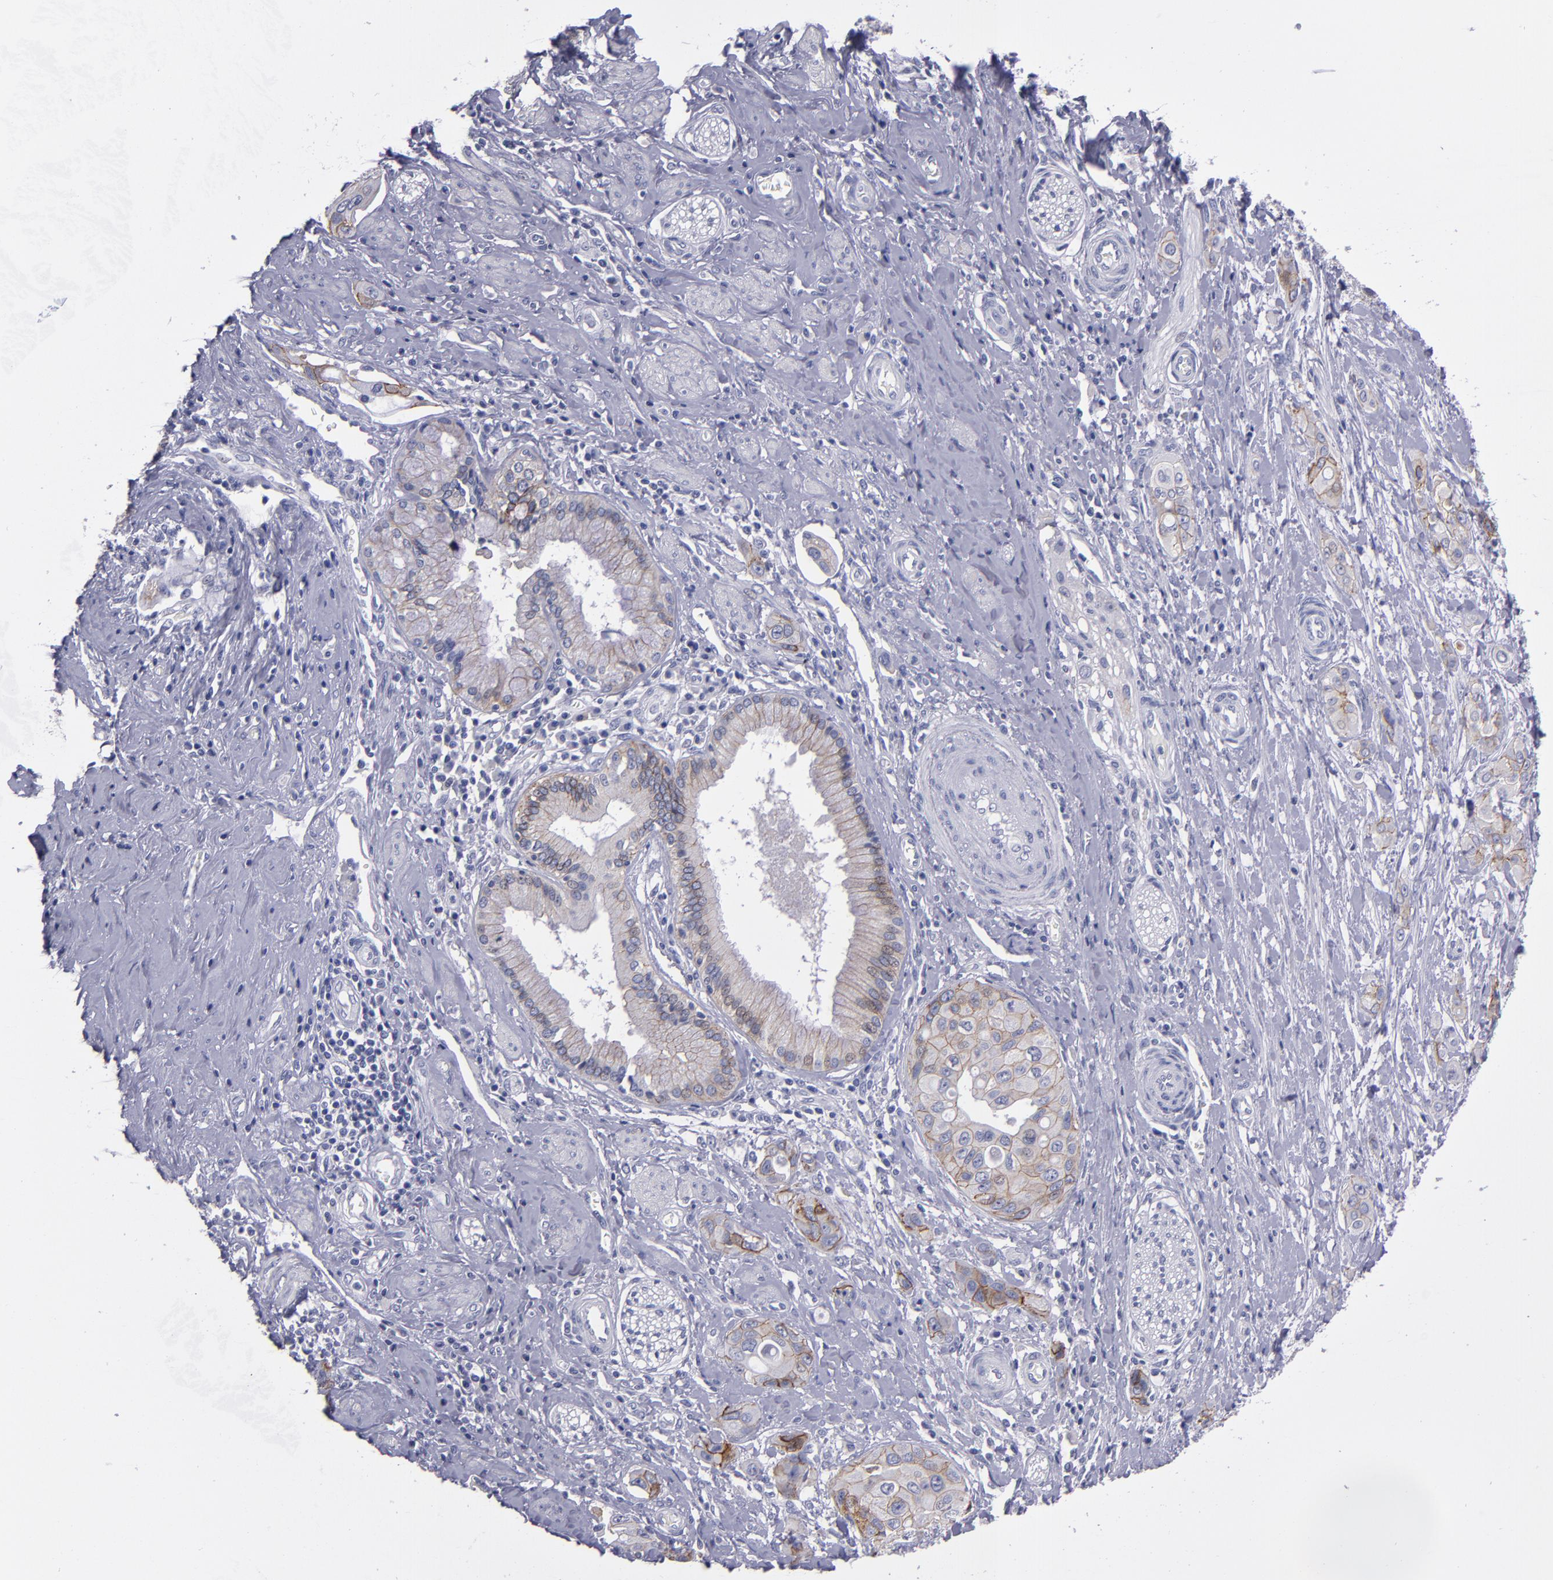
{"staining": {"intensity": "moderate", "quantity": ">75%", "location": "cytoplasmic/membranous"}, "tissue": "pancreatic cancer", "cell_type": "Tumor cells", "image_type": "cancer", "snomed": [{"axis": "morphology", "description": "Adenocarcinoma, NOS"}, {"axis": "topography", "description": "Pancreas"}], "caption": "IHC photomicrograph of neoplastic tissue: pancreatic cancer (adenocarcinoma) stained using immunohistochemistry (IHC) demonstrates medium levels of moderate protein expression localized specifically in the cytoplasmic/membranous of tumor cells, appearing as a cytoplasmic/membranous brown color.", "gene": "CDH3", "patient": {"sex": "female", "age": 60}}